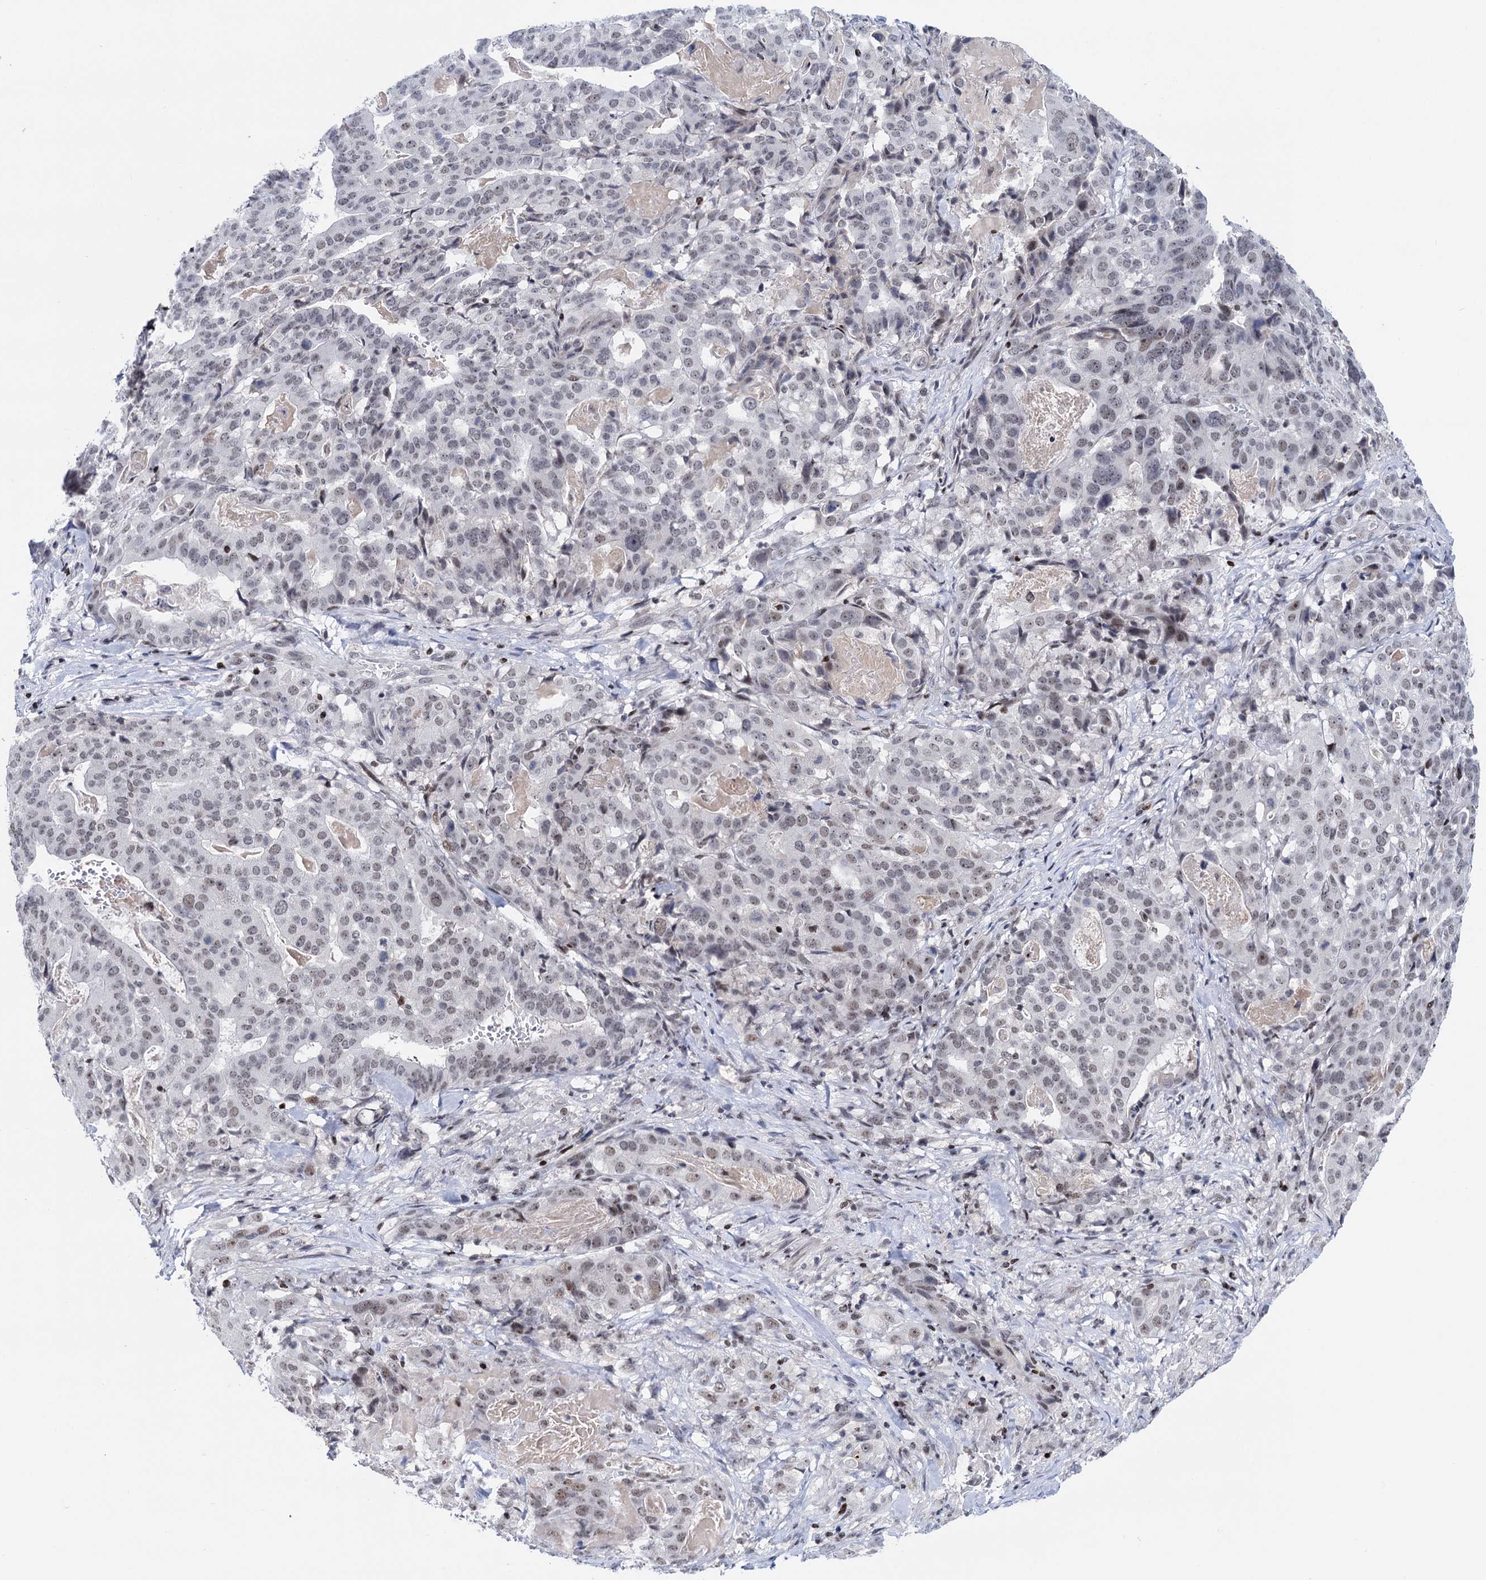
{"staining": {"intensity": "weak", "quantity": "<25%", "location": "nuclear"}, "tissue": "stomach cancer", "cell_type": "Tumor cells", "image_type": "cancer", "snomed": [{"axis": "morphology", "description": "Adenocarcinoma, NOS"}, {"axis": "topography", "description": "Stomach"}], "caption": "This is a micrograph of IHC staining of stomach adenocarcinoma, which shows no expression in tumor cells.", "gene": "ZCCHC10", "patient": {"sex": "male", "age": 48}}